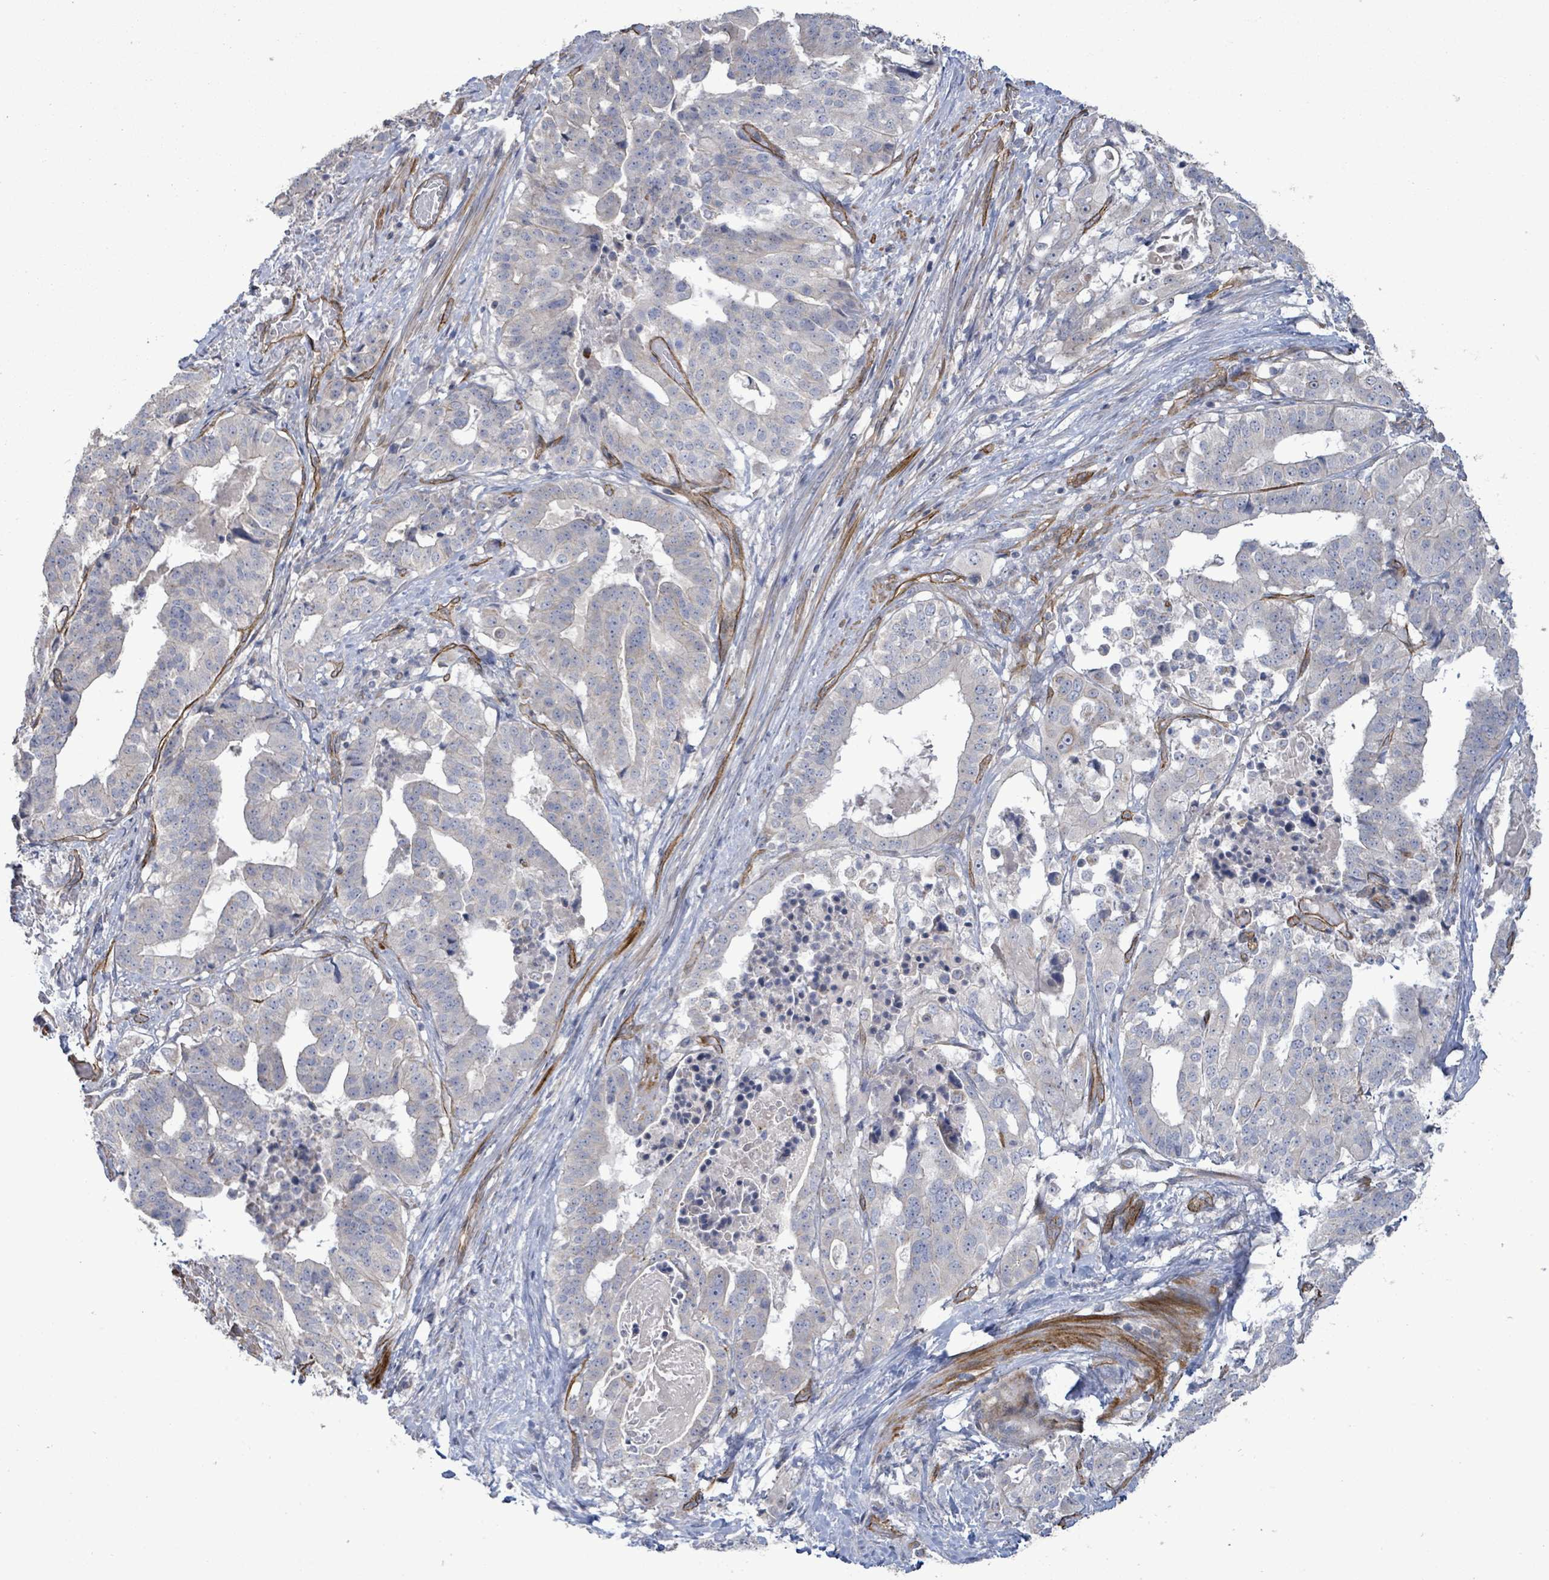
{"staining": {"intensity": "negative", "quantity": "none", "location": "none"}, "tissue": "stomach cancer", "cell_type": "Tumor cells", "image_type": "cancer", "snomed": [{"axis": "morphology", "description": "Adenocarcinoma, NOS"}, {"axis": "topography", "description": "Stomach"}], "caption": "Immunohistochemistry (IHC) micrograph of human stomach adenocarcinoma stained for a protein (brown), which reveals no expression in tumor cells.", "gene": "KANK3", "patient": {"sex": "male", "age": 48}}